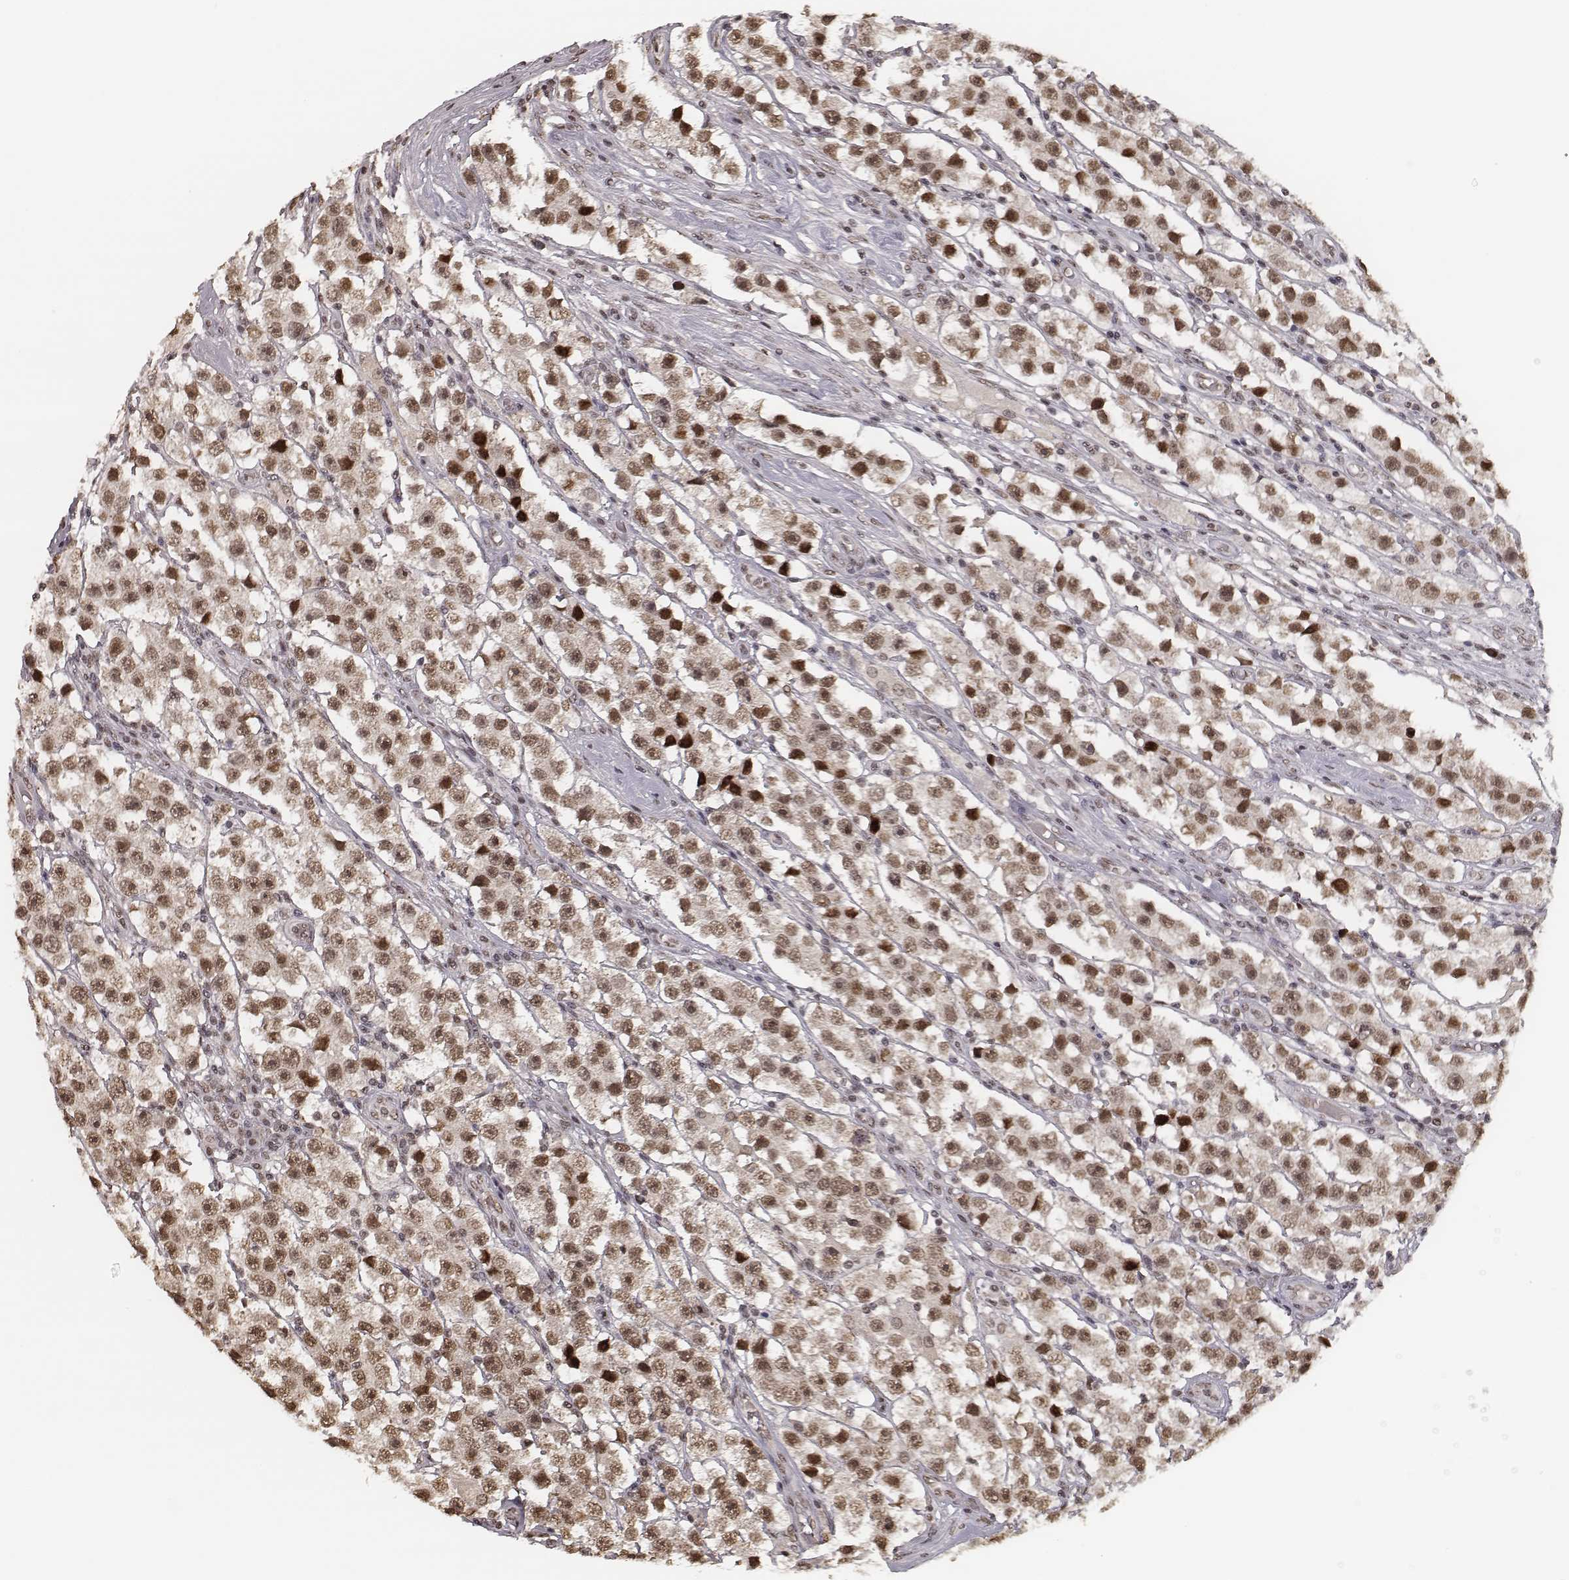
{"staining": {"intensity": "moderate", "quantity": ">75%", "location": "nuclear"}, "tissue": "testis cancer", "cell_type": "Tumor cells", "image_type": "cancer", "snomed": [{"axis": "morphology", "description": "Seminoma, NOS"}, {"axis": "topography", "description": "Testis"}], "caption": "Immunohistochemical staining of human testis seminoma exhibits moderate nuclear protein staining in approximately >75% of tumor cells. (DAB (3,3'-diaminobenzidine) = brown stain, brightfield microscopy at high magnification).", "gene": "HMGA2", "patient": {"sex": "male", "age": 45}}